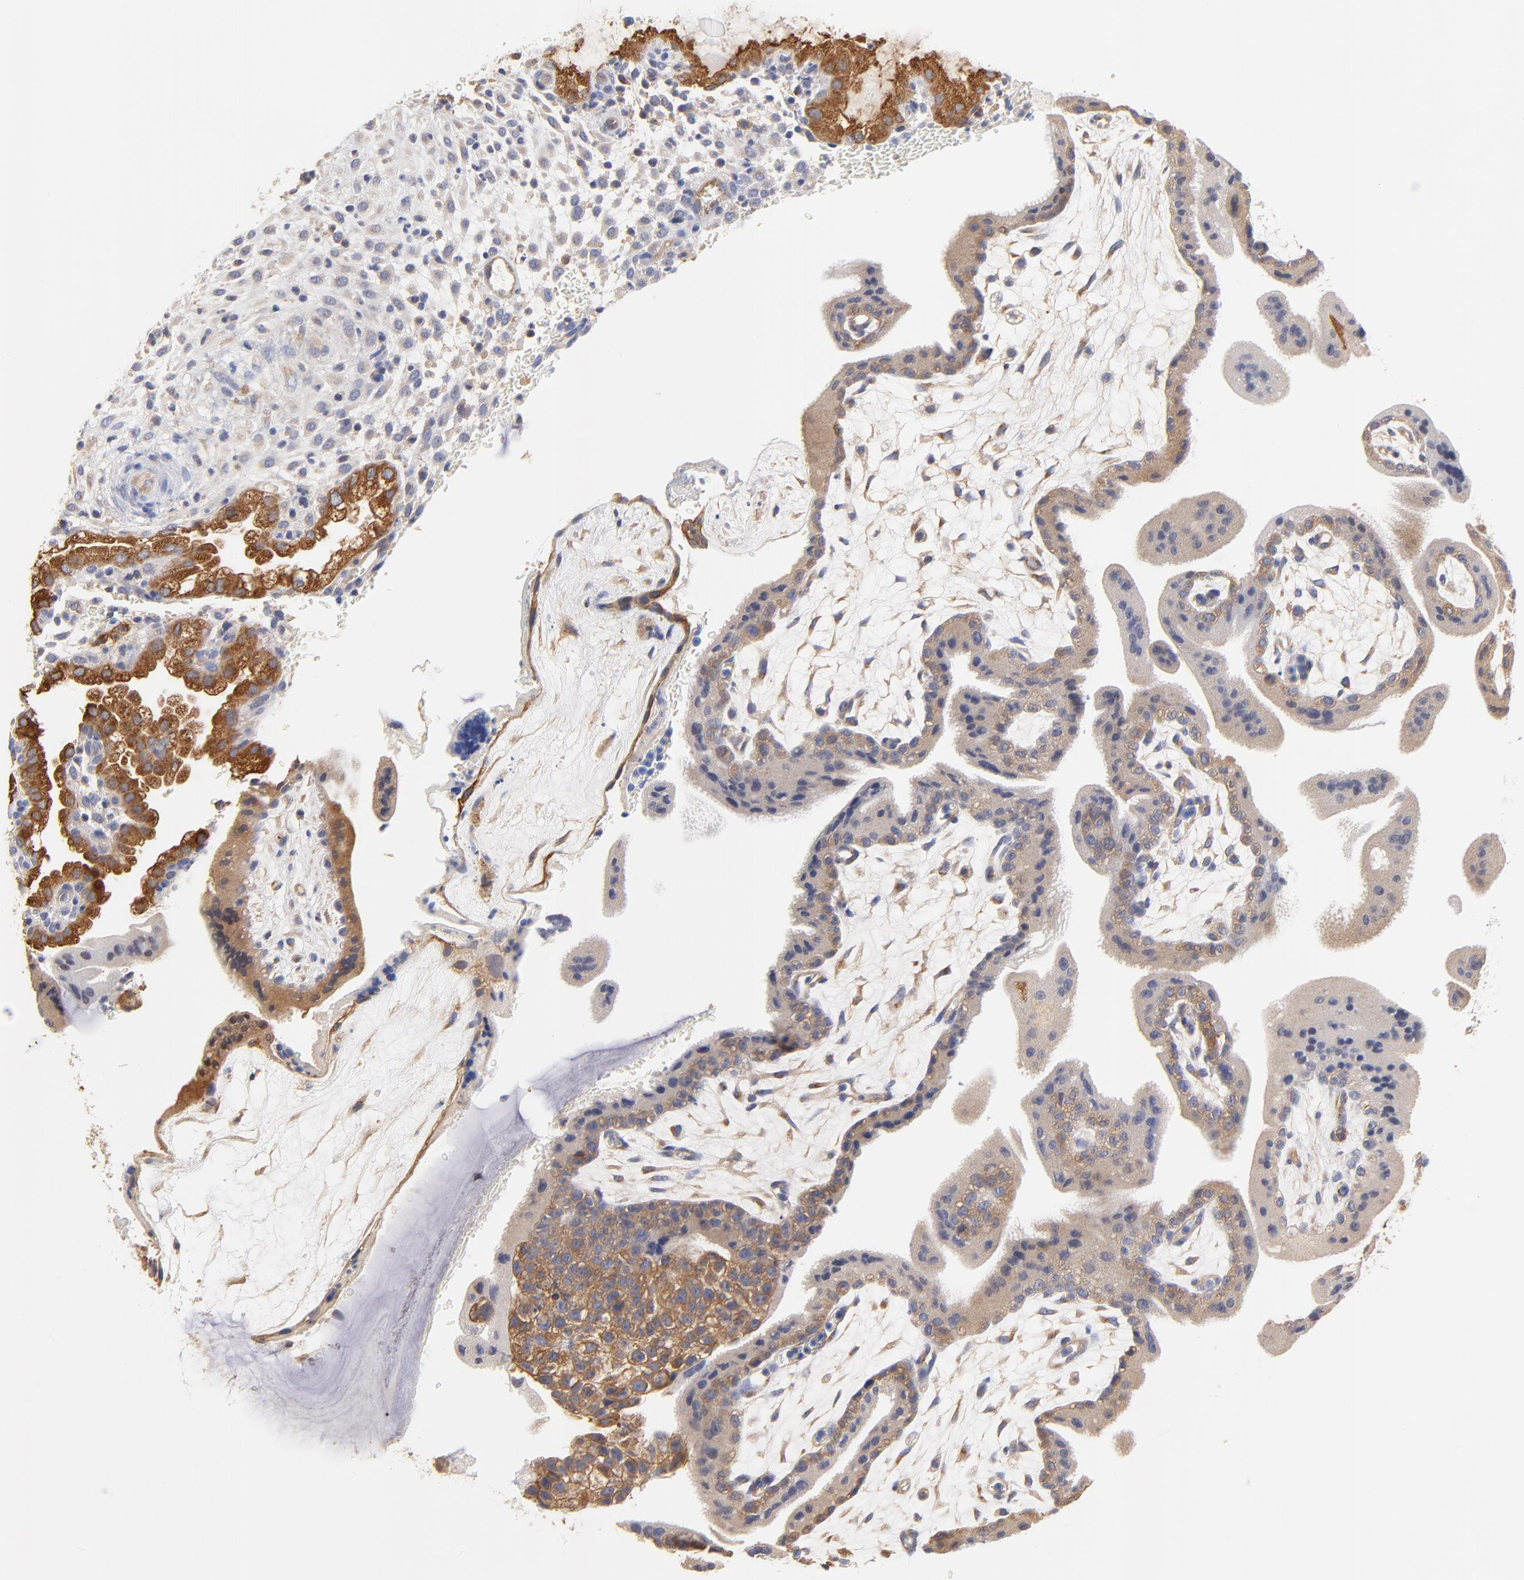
{"staining": {"intensity": "negative", "quantity": "none", "location": "none"}, "tissue": "placenta", "cell_type": "Decidual cells", "image_type": "normal", "snomed": [{"axis": "morphology", "description": "Normal tissue, NOS"}, {"axis": "topography", "description": "Placenta"}], "caption": "A micrograph of placenta stained for a protein demonstrates no brown staining in decidual cells. Nuclei are stained in blue.", "gene": "FBXL2", "patient": {"sex": "female", "age": 35}}